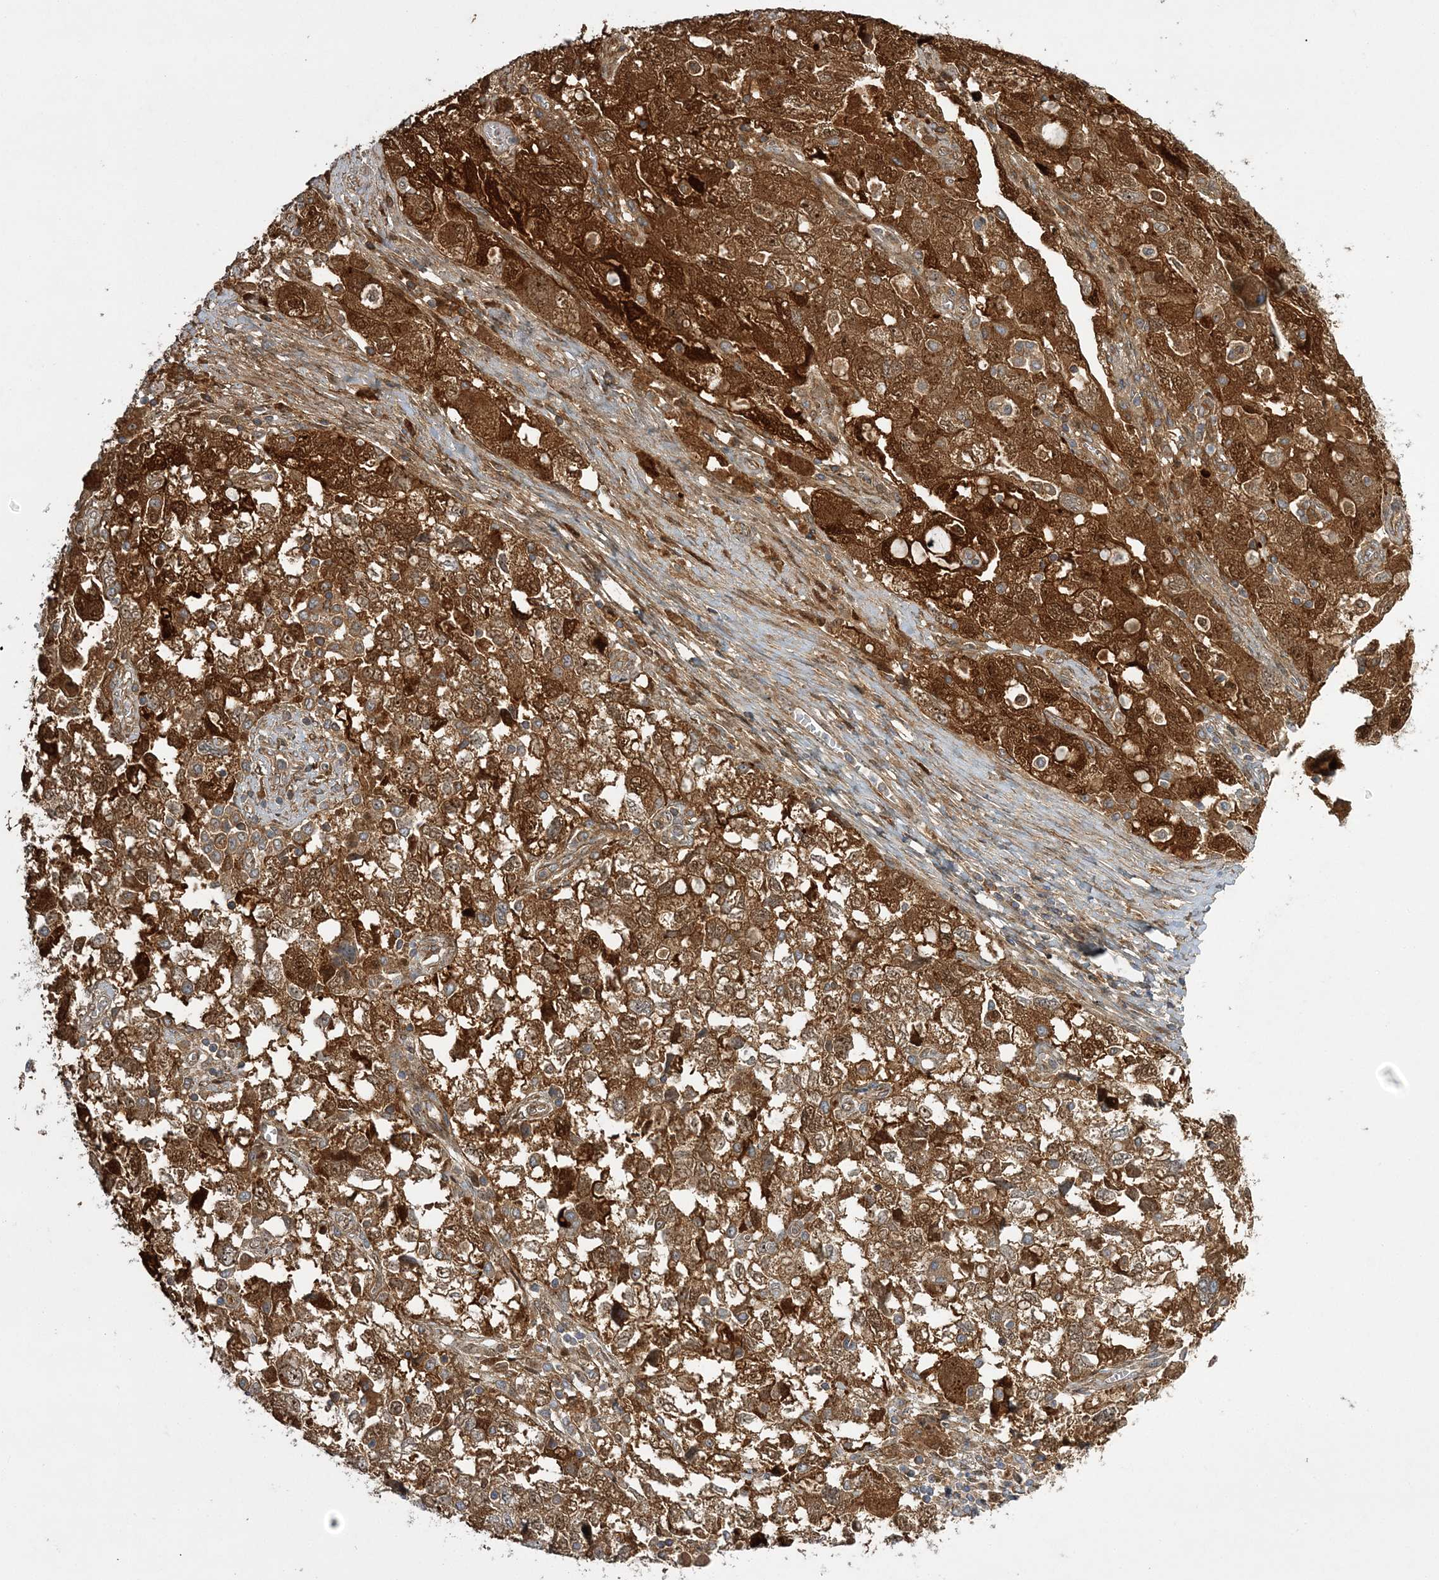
{"staining": {"intensity": "strong", "quantity": ">75%", "location": "cytoplasmic/membranous"}, "tissue": "ovarian cancer", "cell_type": "Tumor cells", "image_type": "cancer", "snomed": [{"axis": "morphology", "description": "Carcinoma, NOS"}, {"axis": "morphology", "description": "Cystadenocarcinoma, serous, NOS"}, {"axis": "topography", "description": "Ovary"}], "caption": "IHC photomicrograph of neoplastic tissue: human ovarian cancer (carcinoma) stained using IHC exhibits high levels of strong protein expression localized specifically in the cytoplasmic/membranous of tumor cells, appearing as a cytoplasmic/membranous brown color.", "gene": "NPM3", "patient": {"sex": "female", "age": 69}}